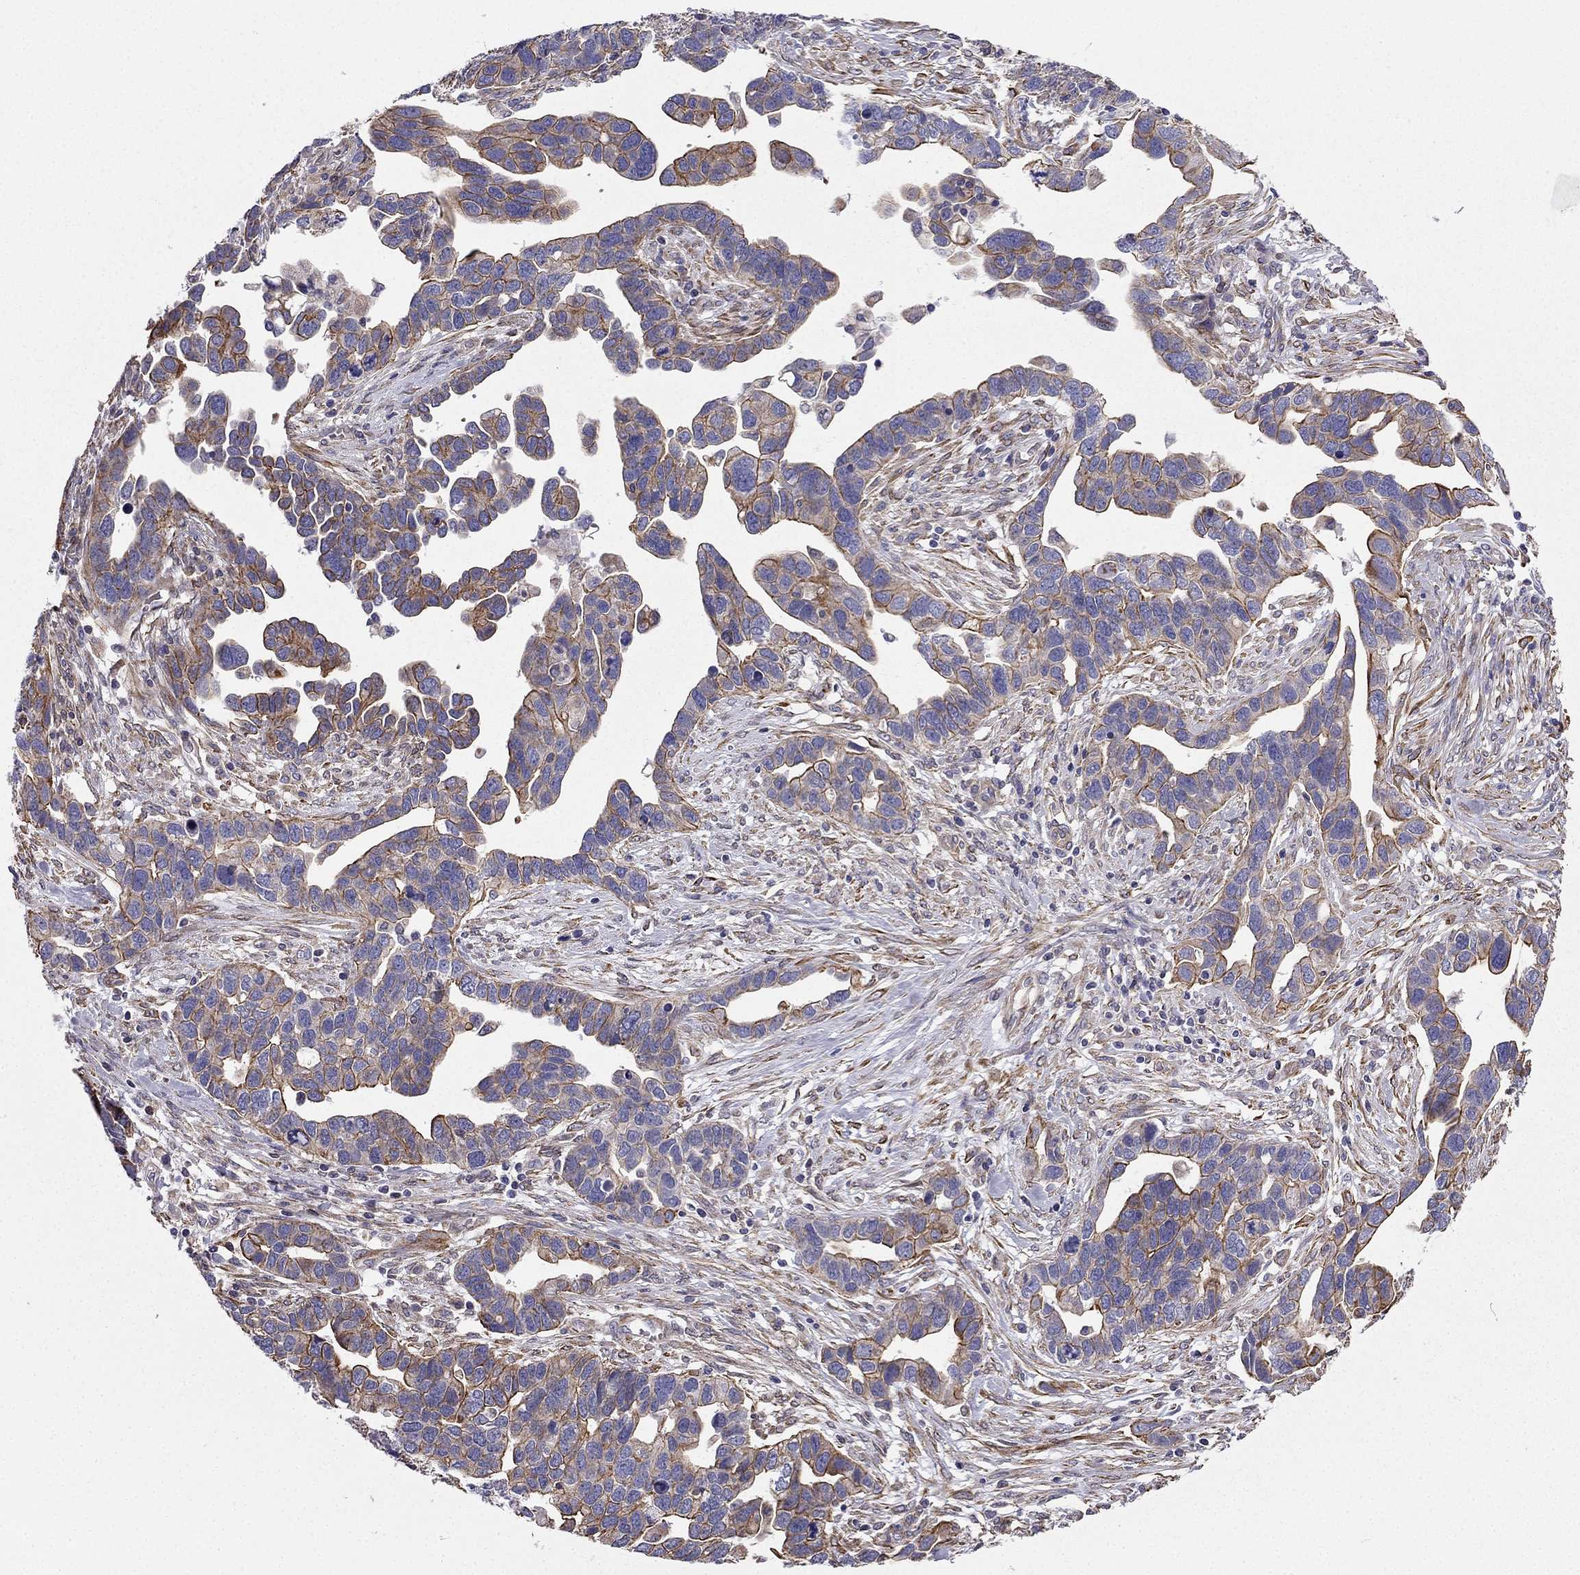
{"staining": {"intensity": "moderate", "quantity": "25%-75%", "location": "cytoplasmic/membranous"}, "tissue": "ovarian cancer", "cell_type": "Tumor cells", "image_type": "cancer", "snomed": [{"axis": "morphology", "description": "Cystadenocarcinoma, serous, NOS"}, {"axis": "topography", "description": "Ovary"}], "caption": "Serous cystadenocarcinoma (ovarian) tissue reveals moderate cytoplasmic/membranous expression in about 25%-75% of tumor cells, visualized by immunohistochemistry. Using DAB (3,3'-diaminobenzidine) (brown) and hematoxylin (blue) stains, captured at high magnification using brightfield microscopy.", "gene": "ENOX1", "patient": {"sex": "female", "age": 54}}